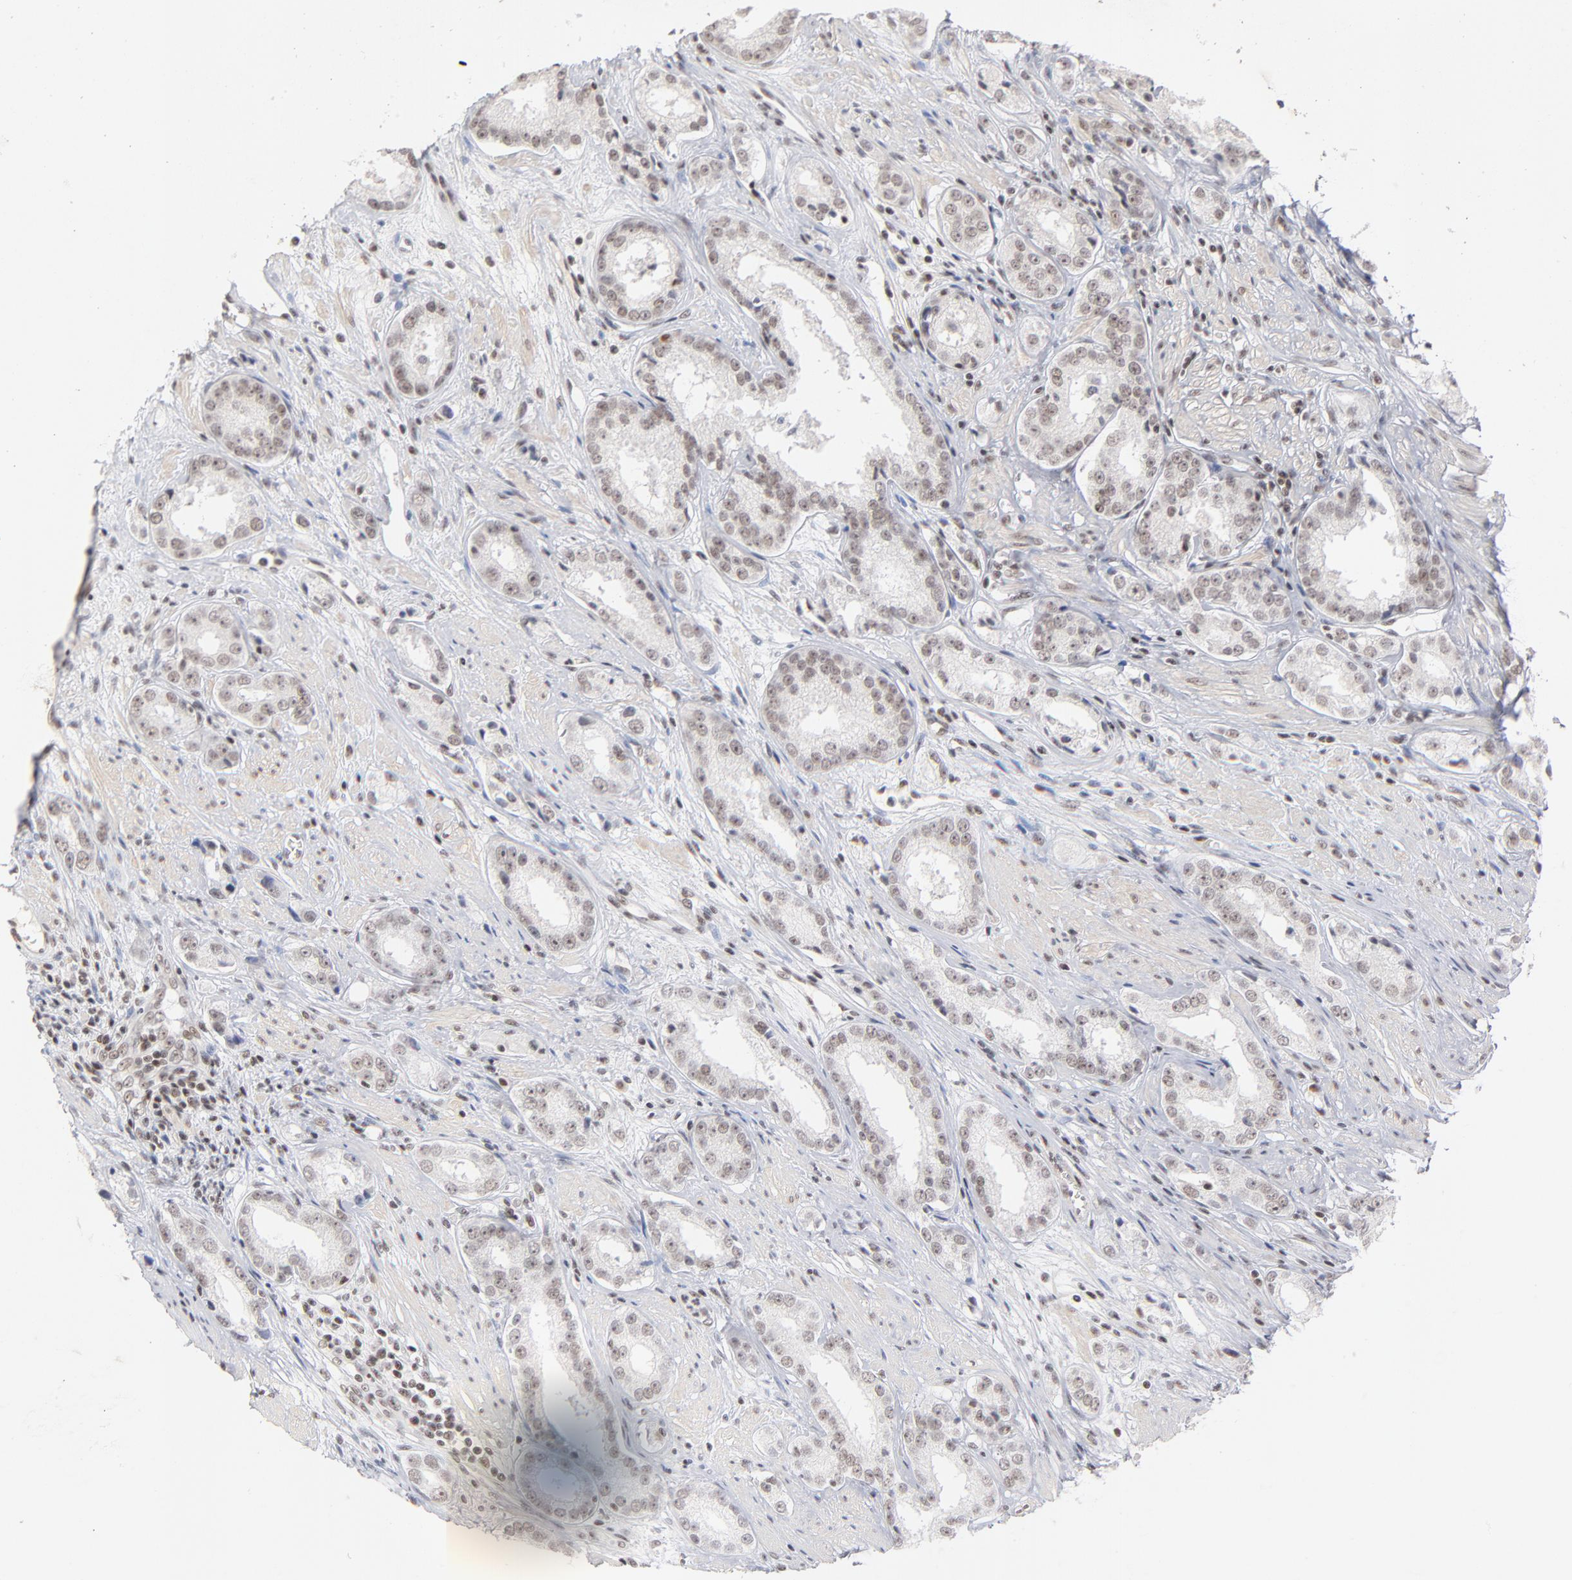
{"staining": {"intensity": "weak", "quantity": "25%-75%", "location": "nuclear"}, "tissue": "prostate cancer", "cell_type": "Tumor cells", "image_type": "cancer", "snomed": [{"axis": "morphology", "description": "Adenocarcinoma, Medium grade"}, {"axis": "topography", "description": "Prostate"}], "caption": "Weak nuclear protein staining is identified in about 25%-75% of tumor cells in prostate cancer (medium-grade adenocarcinoma). The protein of interest is stained brown, and the nuclei are stained in blue (DAB (3,3'-diaminobenzidine) IHC with brightfield microscopy, high magnification).", "gene": "ZNF143", "patient": {"sex": "male", "age": 53}}